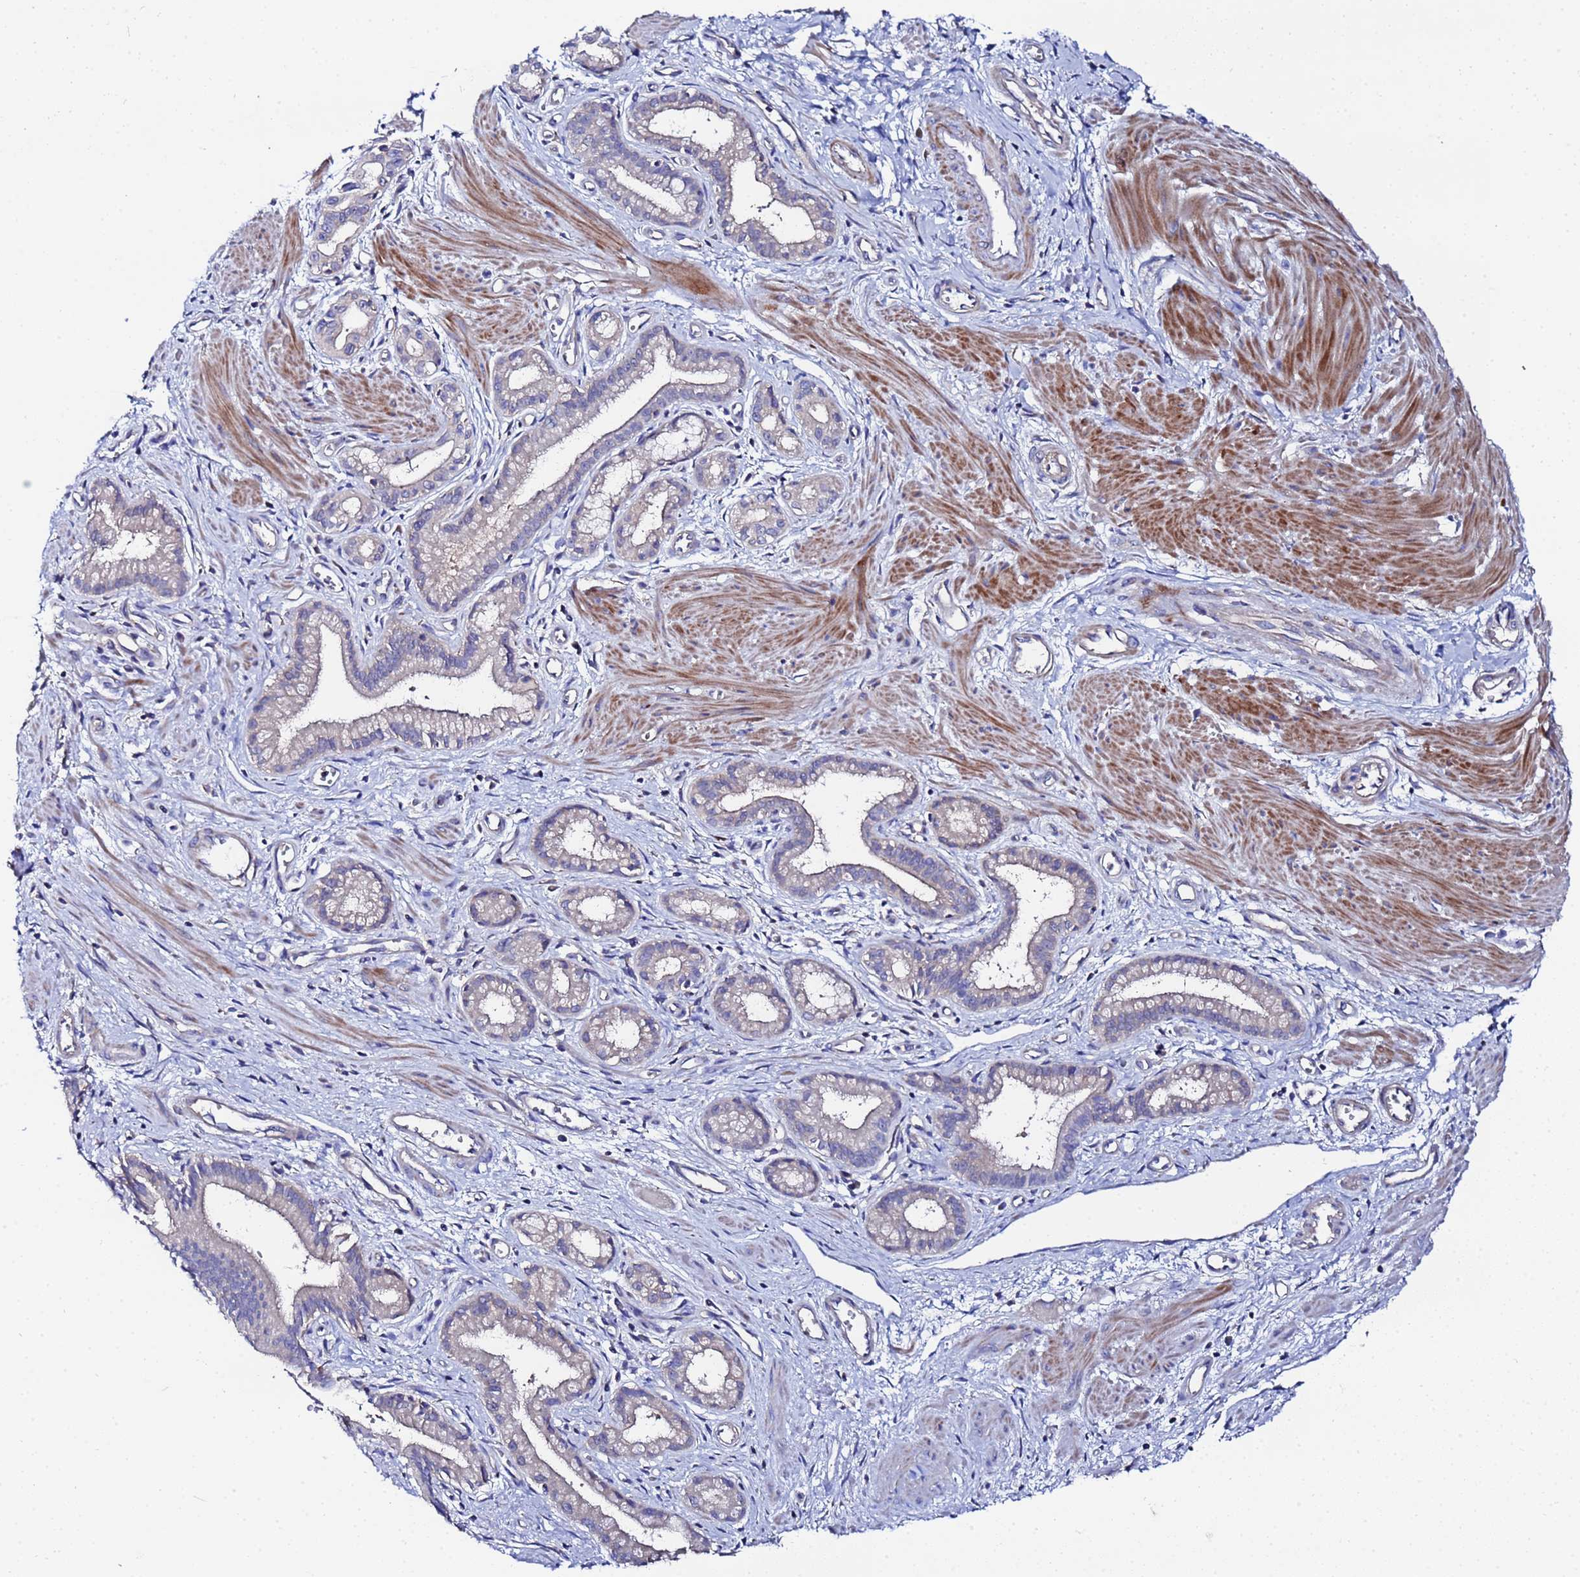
{"staining": {"intensity": "negative", "quantity": "none", "location": "none"}, "tissue": "pancreatic cancer", "cell_type": "Tumor cells", "image_type": "cancer", "snomed": [{"axis": "morphology", "description": "Adenocarcinoma, NOS"}, {"axis": "topography", "description": "Pancreas"}], "caption": "This is an immunohistochemistry (IHC) micrograph of human pancreatic cancer. There is no positivity in tumor cells.", "gene": "FAHD2A", "patient": {"sex": "male", "age": 78}}